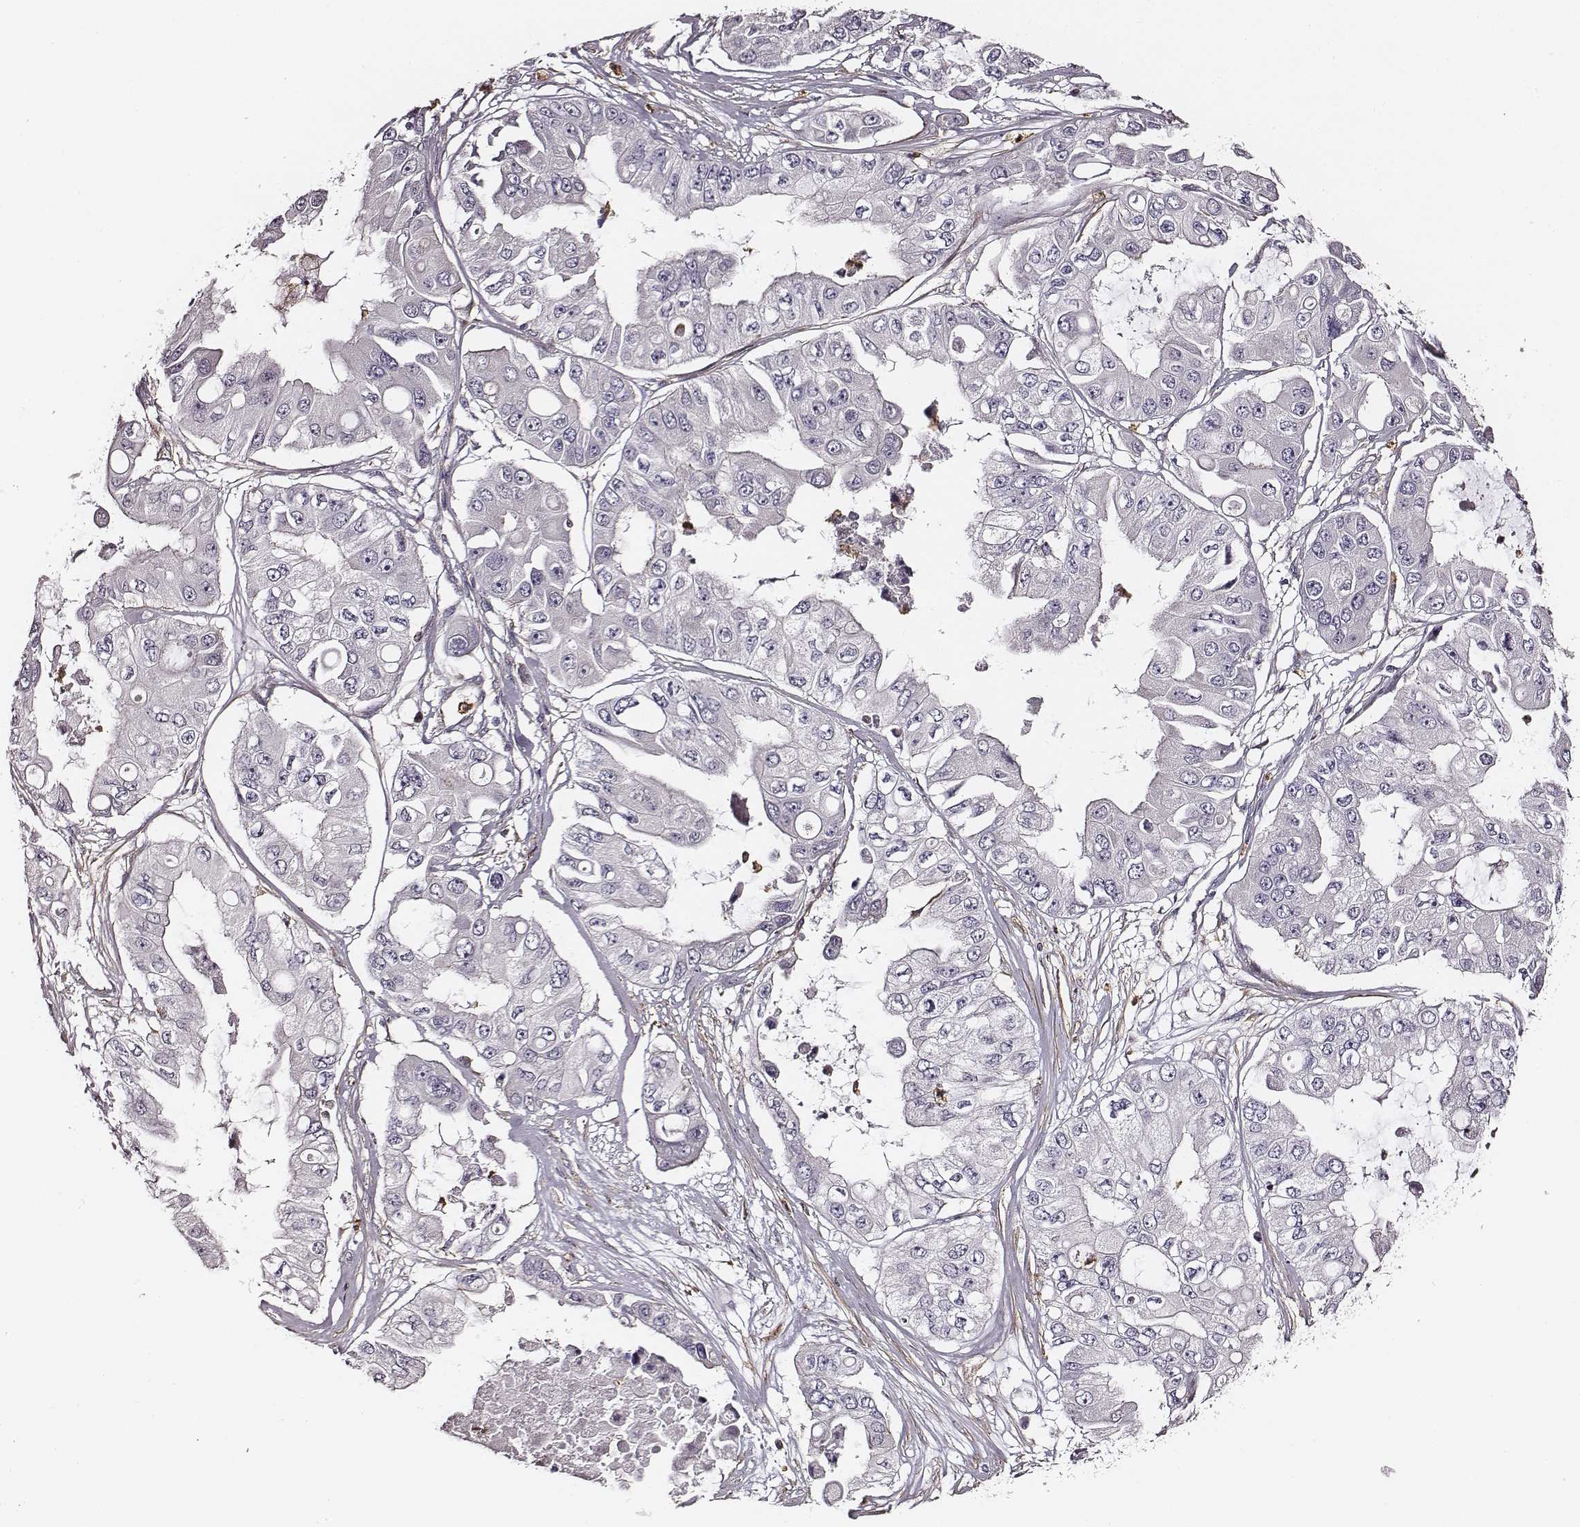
{"staining": {"intensity": "negative", "quantity": "none", "location": "none"}, "tissue": "ovarian cancer", "cell_type": "Tumor cells", "image_type": "cancer", "snomed": [{"axis": "morphology", "description": "Cystadenocarcinoma, serous, NOS"}, {"axis": "topography", "description": "Ovary"}], "caption": "Tumor cells show no significant expression in ovarian cancer (serous cystadenocarcinoma).", "gene": "ZYX", "patient": {"sex": "female", "age": 56}}